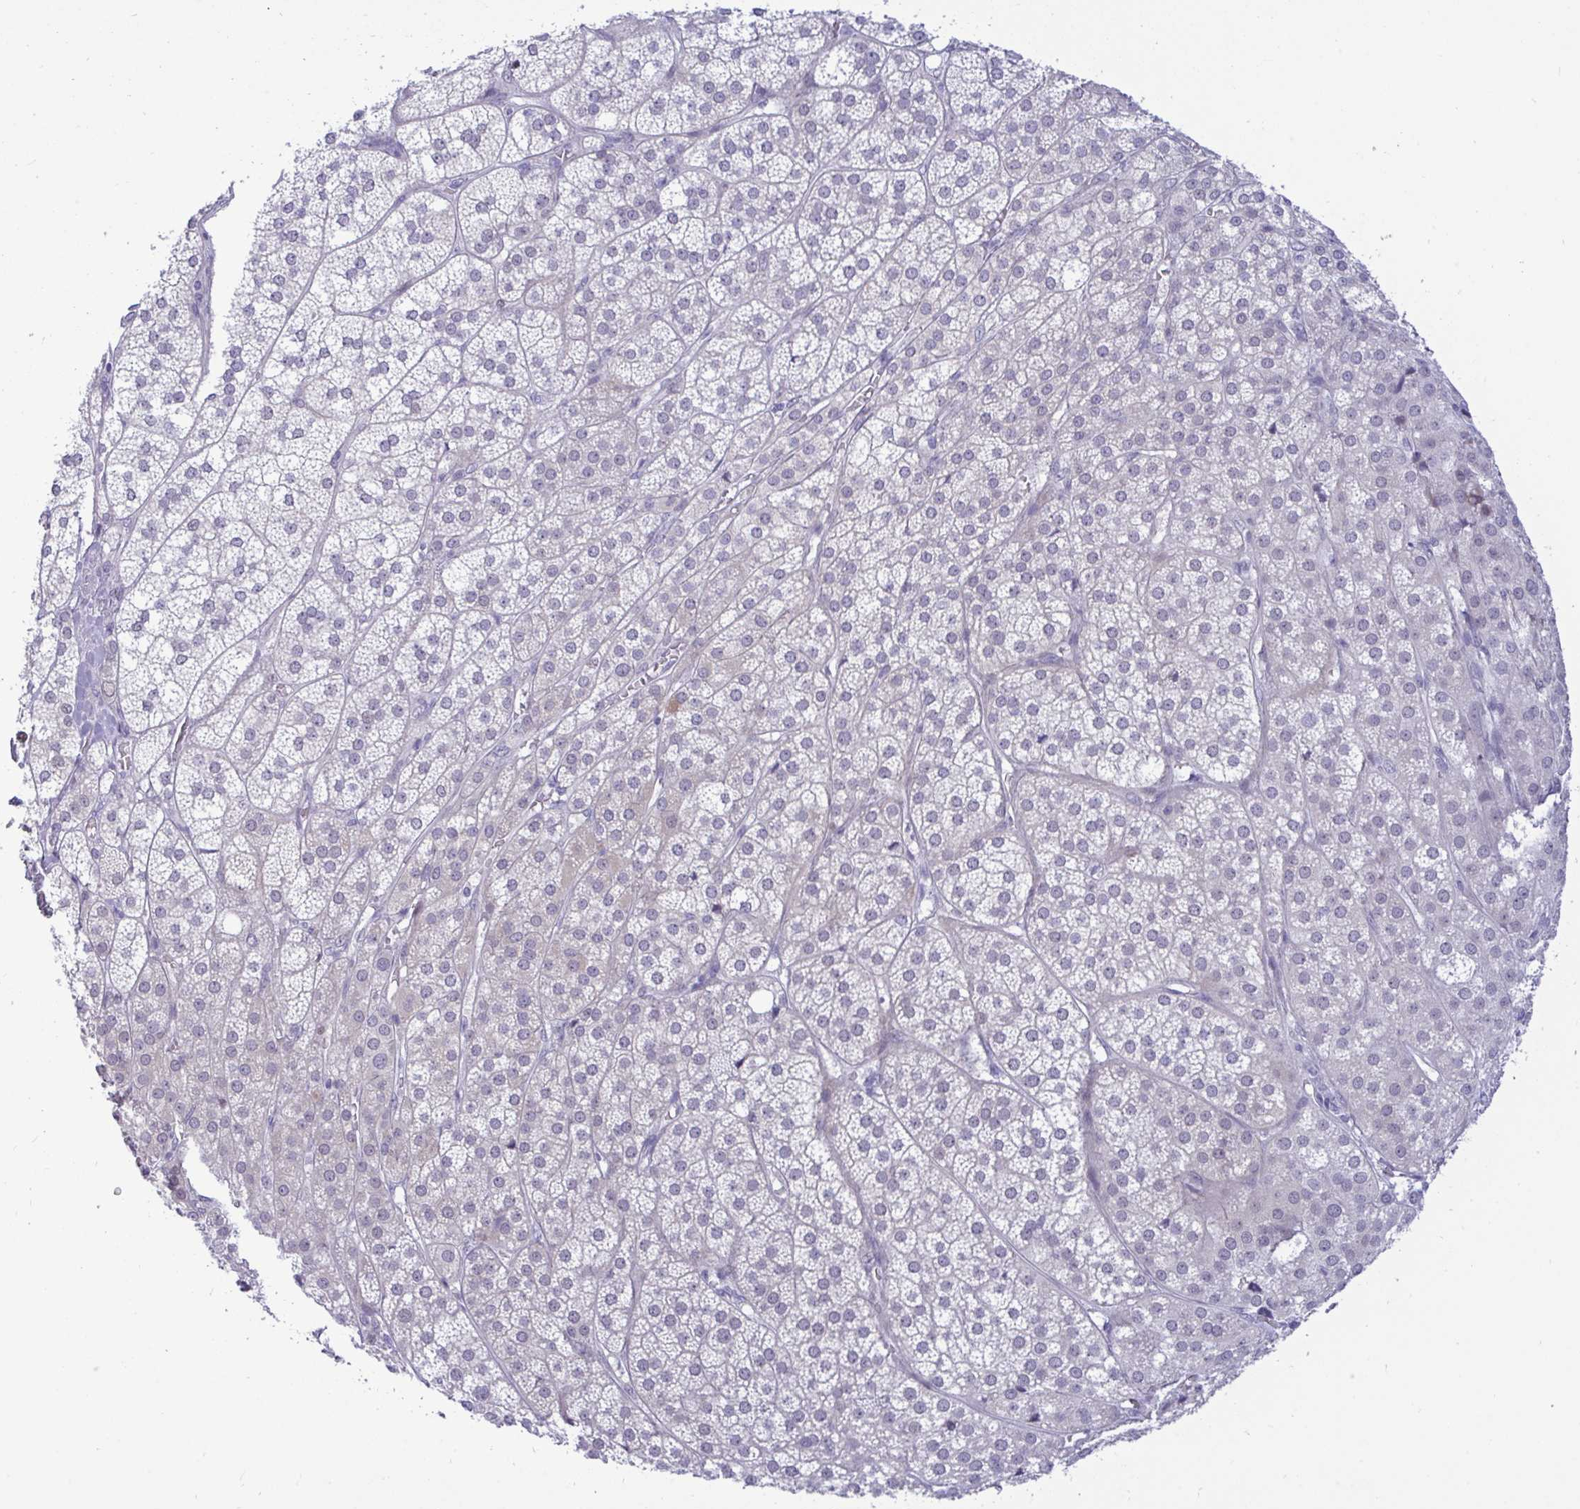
{"staining": {"intensity": "weak", "quantity": "<25%", "location": "nuclear"}, "tissue": "adrenal gland", "cell_type": "Glandular cells", "image_type": "normal", "snomed": [{"axis": "morphology", "description": "Normal tissue, NOS"}, {"axis": "topography", "description": "Adrenal gland"}], "caption": "DAB immunohistochemical staining of normal adrenal gland demonstrates no significant staining in glandular cells.", "gene": "EPOP", "patient": {"sex": "female", "age": 60}}